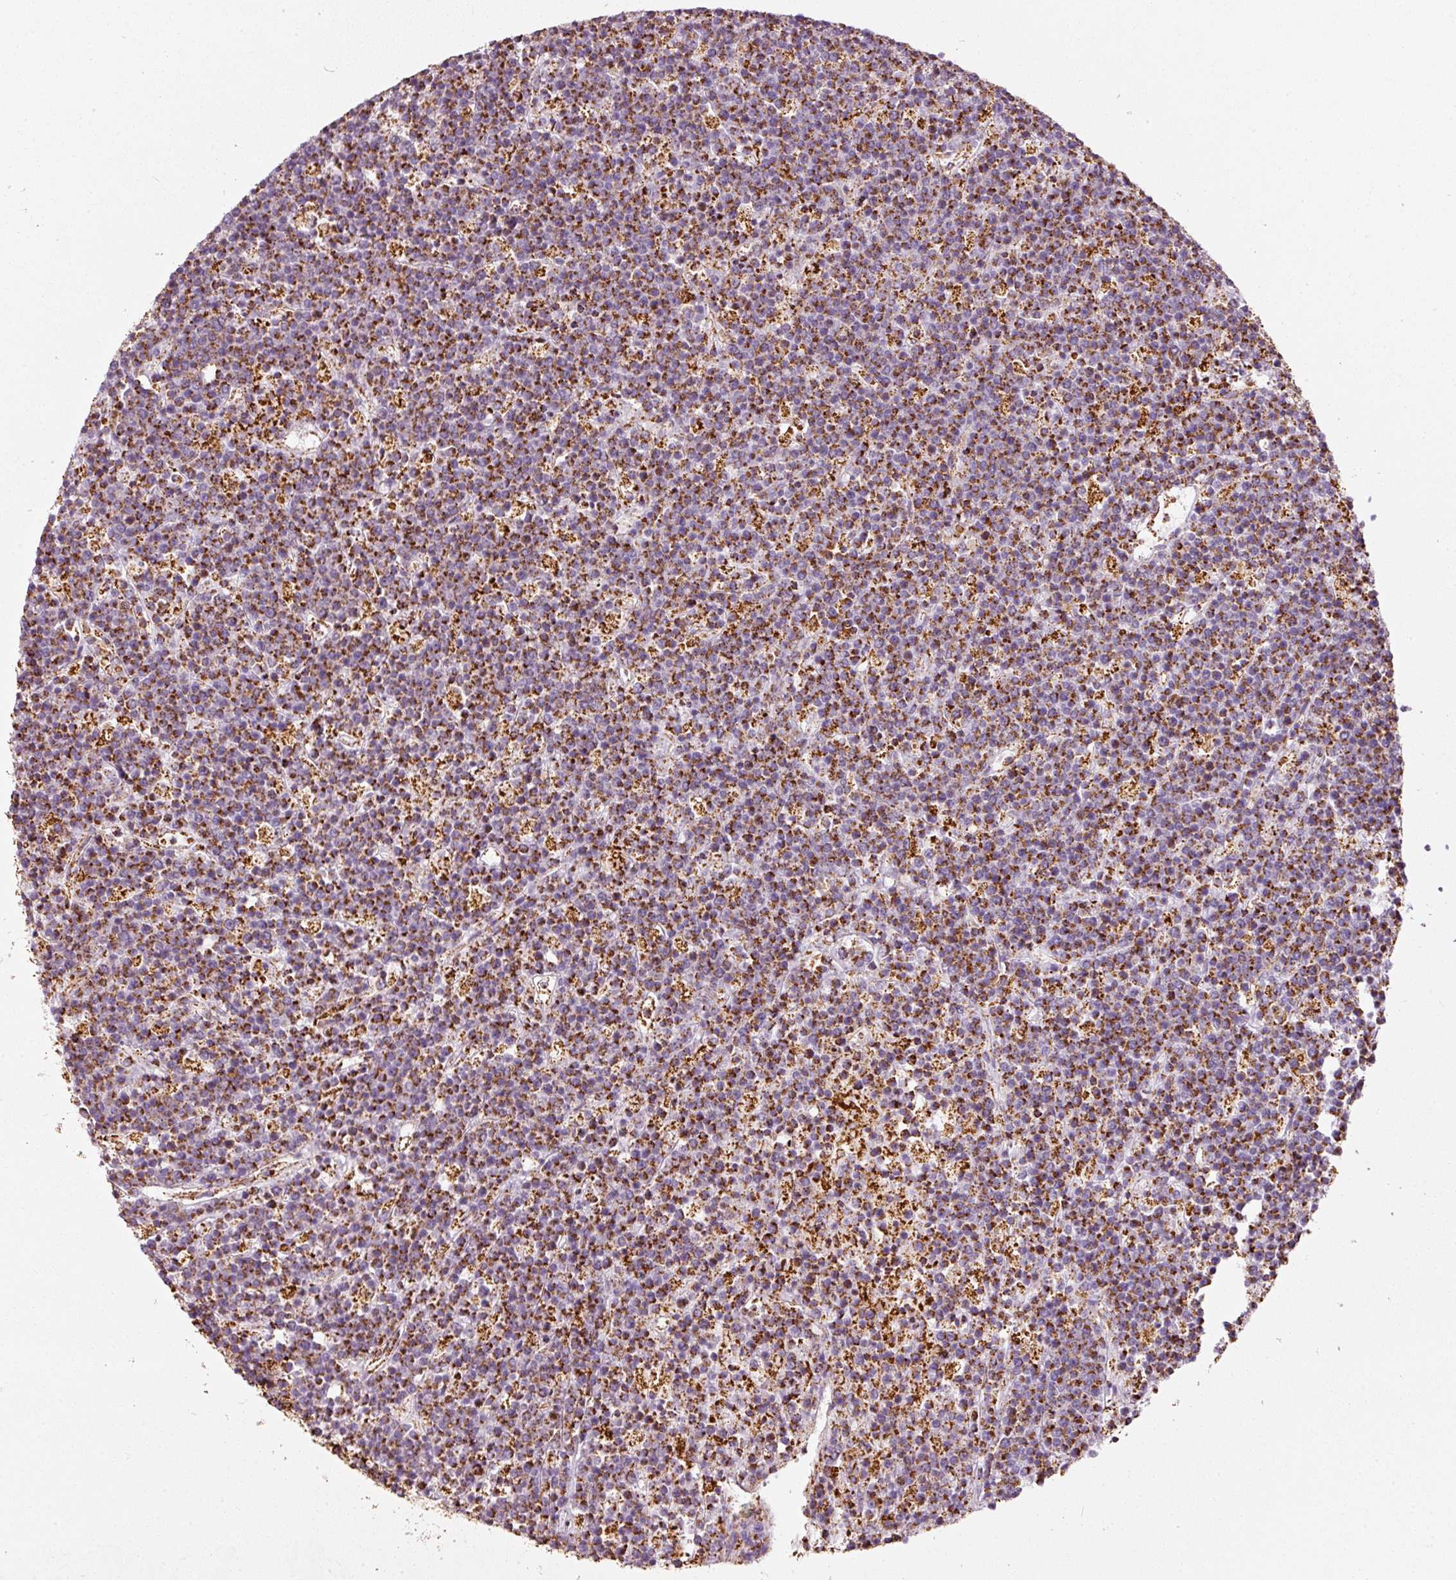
{"staining": {"intensity": "strong", "quantity": ">75%", "location": "cytoplasmic/membranous"}, "tissue": "lymphoma", "cell_type": "Tumor cells", "image_type": "cancer", "snomed": [{"axis": "morphology", "description": "Malignant lymphoma, non-Hodgkin's type, High grade"}, {"axis": "topography", "description": "Ovary"}], "caption": "Protein positivity by immunohistochemistry (IHC) exhibits strong cytoplasmic/membranous positivity in about >75% of tumor cells in lymphoma.", "gene": "MT-CO2", "patient": {"sex": "female", "age": 56}}